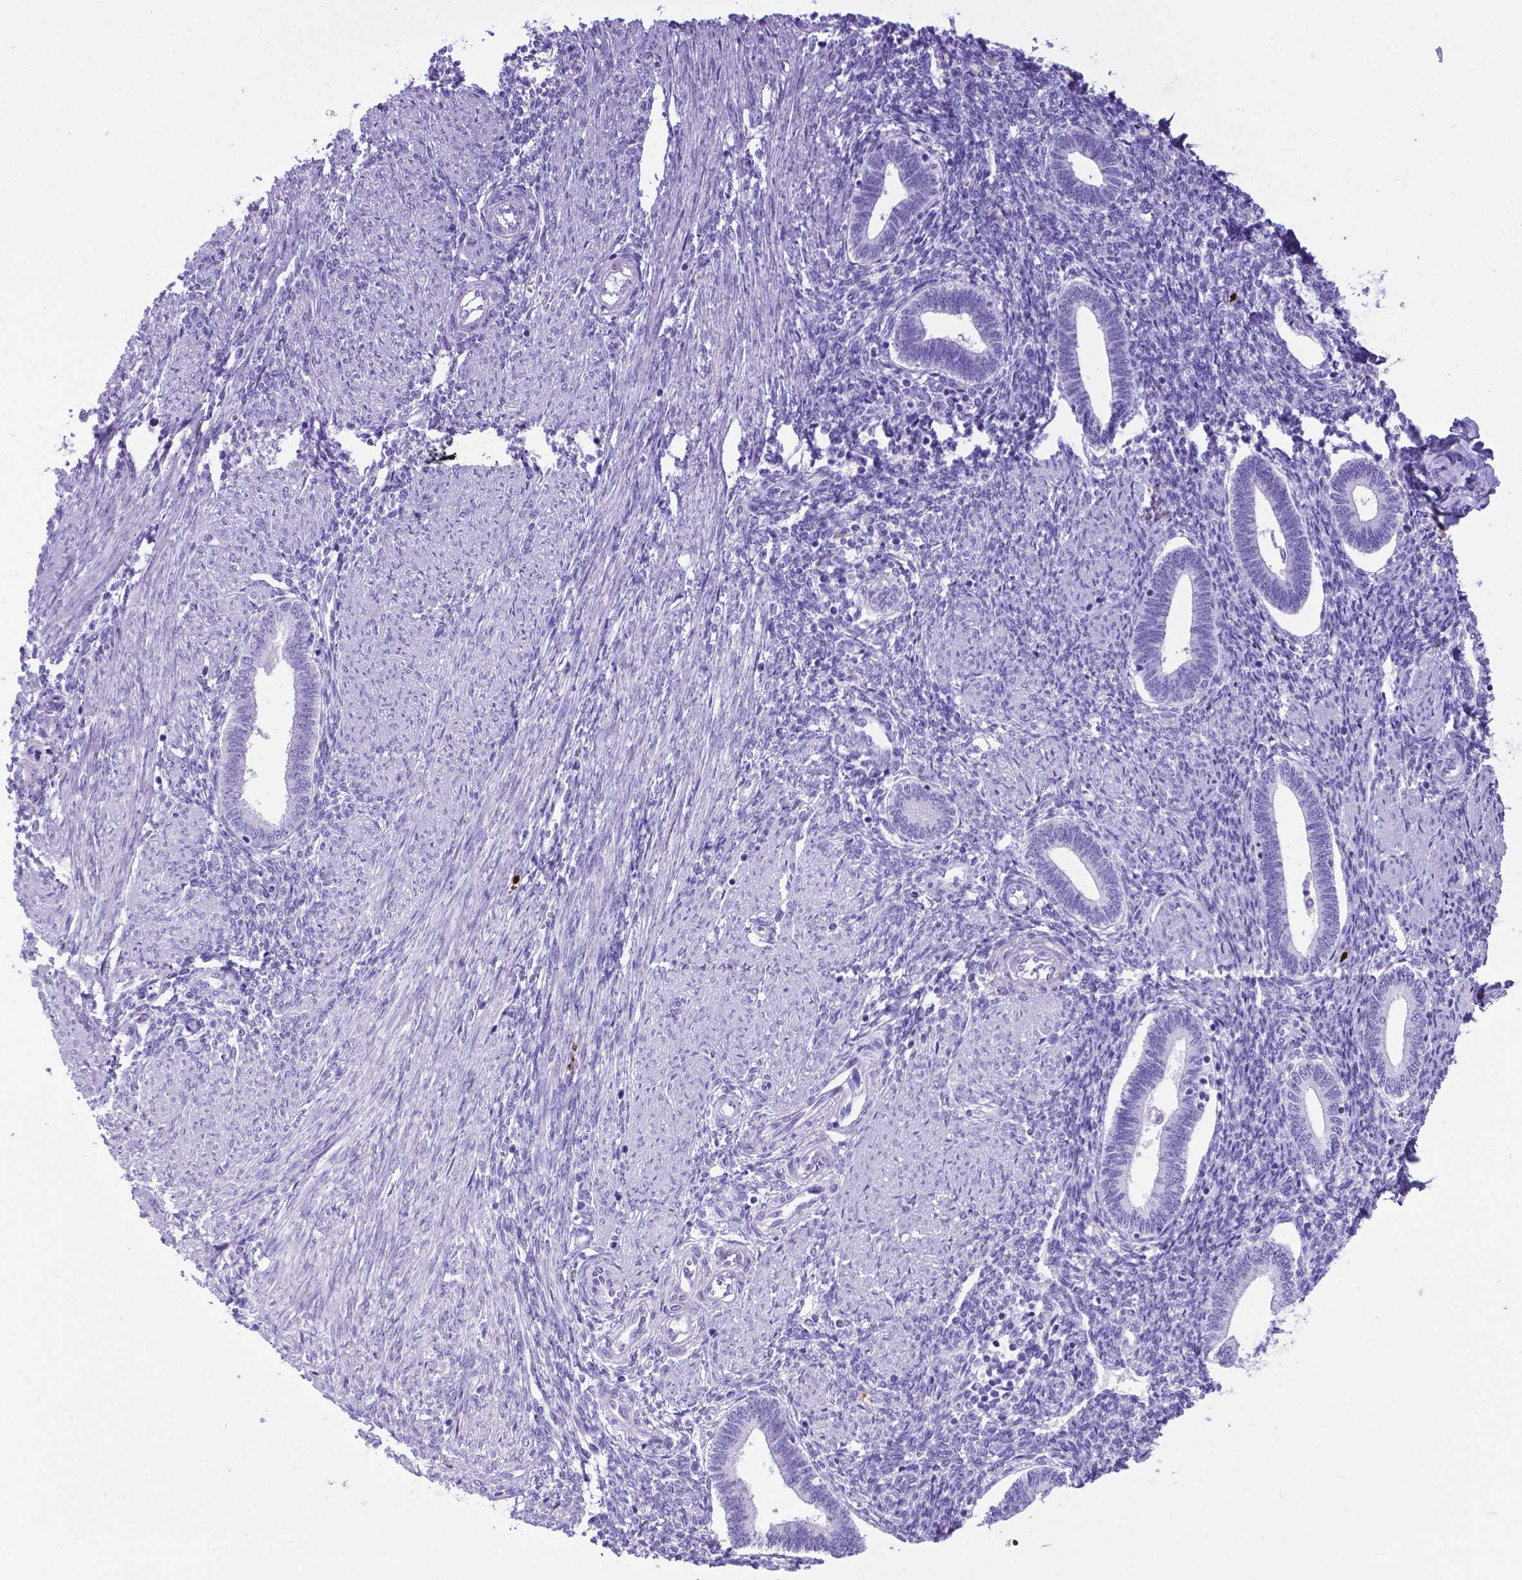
{"staining": {"intensity": "negative", "quantity": "none", "location": "none"}, "tissue": "endometrium", "cell_type": "Cells in endometrial stroma", "image_type": "normal", "snomed": [{"axis": "morphology", "description": "Normal tissue, NOS"}, {"axis": "topography", "description": "Endometrium"}], "caption": "High power microscopy histopathology image of an immunohistochemistry image of unremarkable endometrium, revealing no significant positivity in cells in endometrial stroma.", "gene": "LZTR1", "patient": {"sex": "female", "age": 42}}